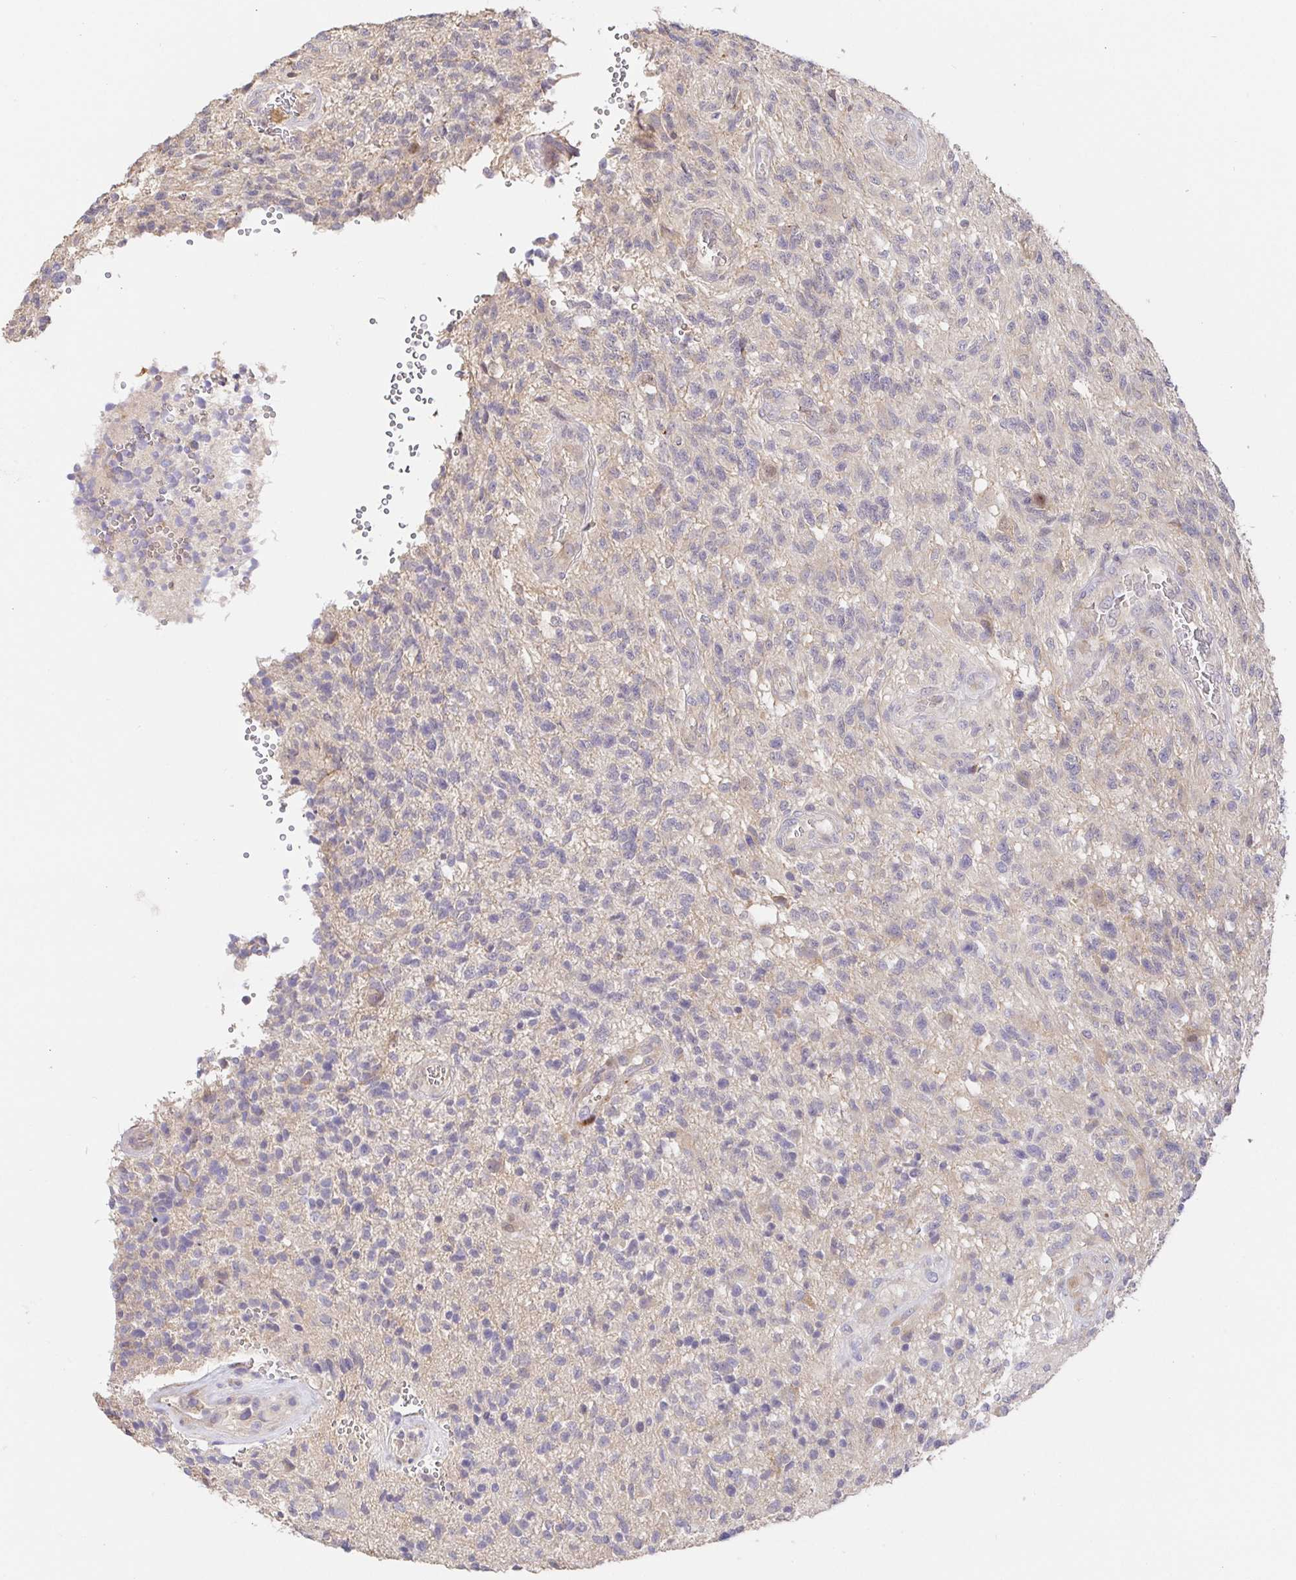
{"staining": {"intensity": "negative", "quantity": "none", "location": "none"}, "tissue": "glioma", "cell_type": "Tumor cells", "image_type": "cancer", "snomed": [{"axis": "morphology", "description": "Glioma, malignant, High grade"}, {"axis": "topography", "description": "Brain"}], "caption": "Histopathology image shows no protein staining in tumor cells of glioma tissue.", "gene": "ZDHHC11", "patient": {"sex": "male", "age": 56}}